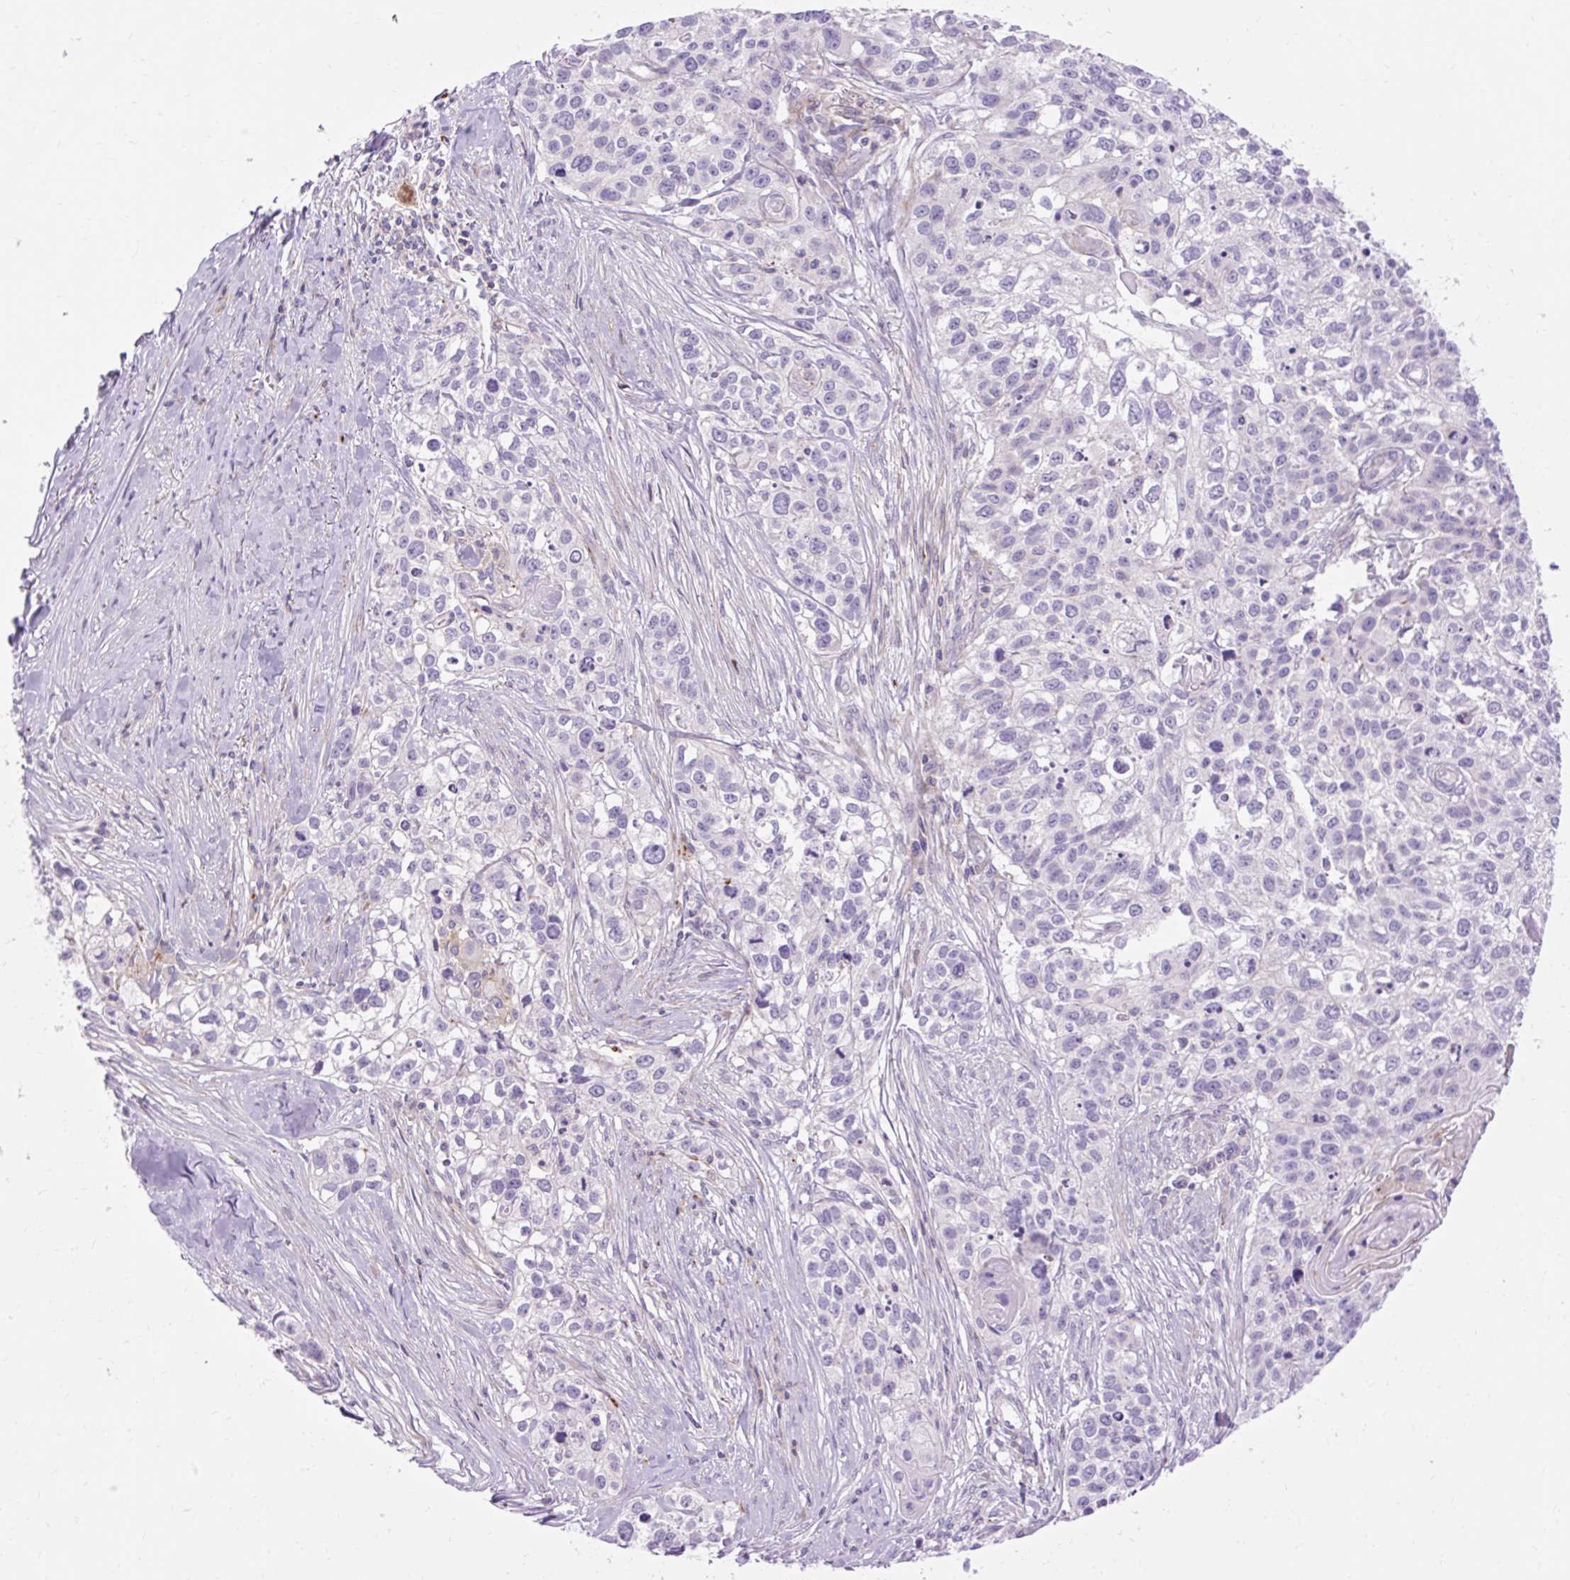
{"staining": {"intensity": "negative", "quantity": "none", "location": "none"}, "tissue": "lung cancer", "cell_type": "Tumor cells", "image_type": "cancer", "snomed": [{"axis": "morphology", "description": "Squamous cell carcinoma, NOS"}, {"axis": "topography", "description": "Lung"}], "caption": "Tumor cells are negative for brown protein staining in lung cancer (squamous cell carcinoma).", "gene": "CORO7-PAM16", "patient": {"sex": "male", "age": 74}}